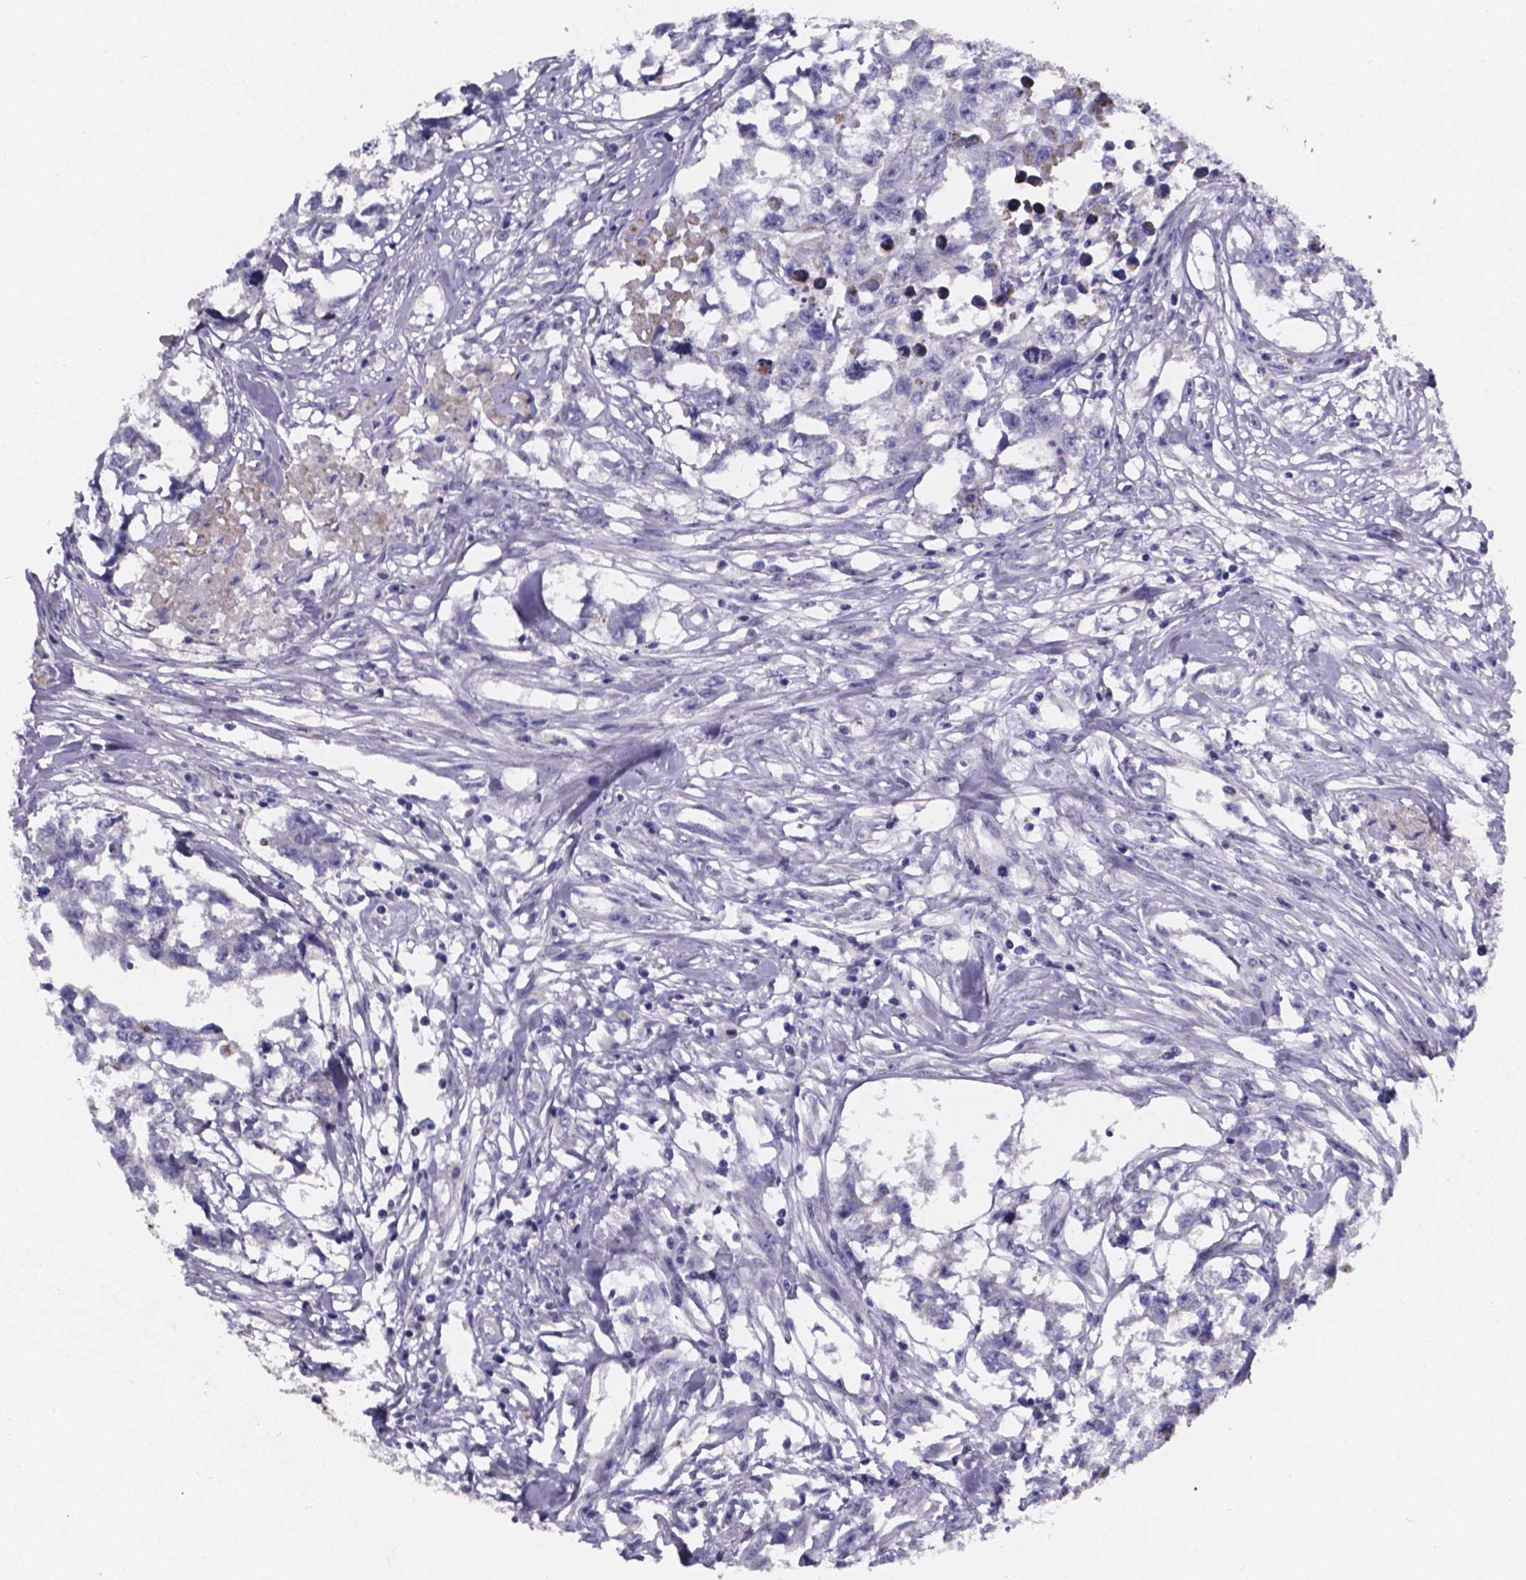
{"staining": {"intensity": "negative", "quantity": "none", "location": "none"}, "tissue": "testis cancer", "cell_type": "Tumor cells", "image_type": "cancer", "snomed": [{"axis": "morphology", "description": "Carcinoma, Embryonal, NOS"}, {"axis": "morphology", "description": "Teratoma, malignant, NOS"}, {"axis": "topography", "description": "Testis"}], "caption": "This is a image of IHC staining of testis embryonal carcinoma, which shows no positivity in tumor cells.", "gene": "PAH", "patient": {"sex": "male", "age": 44}}